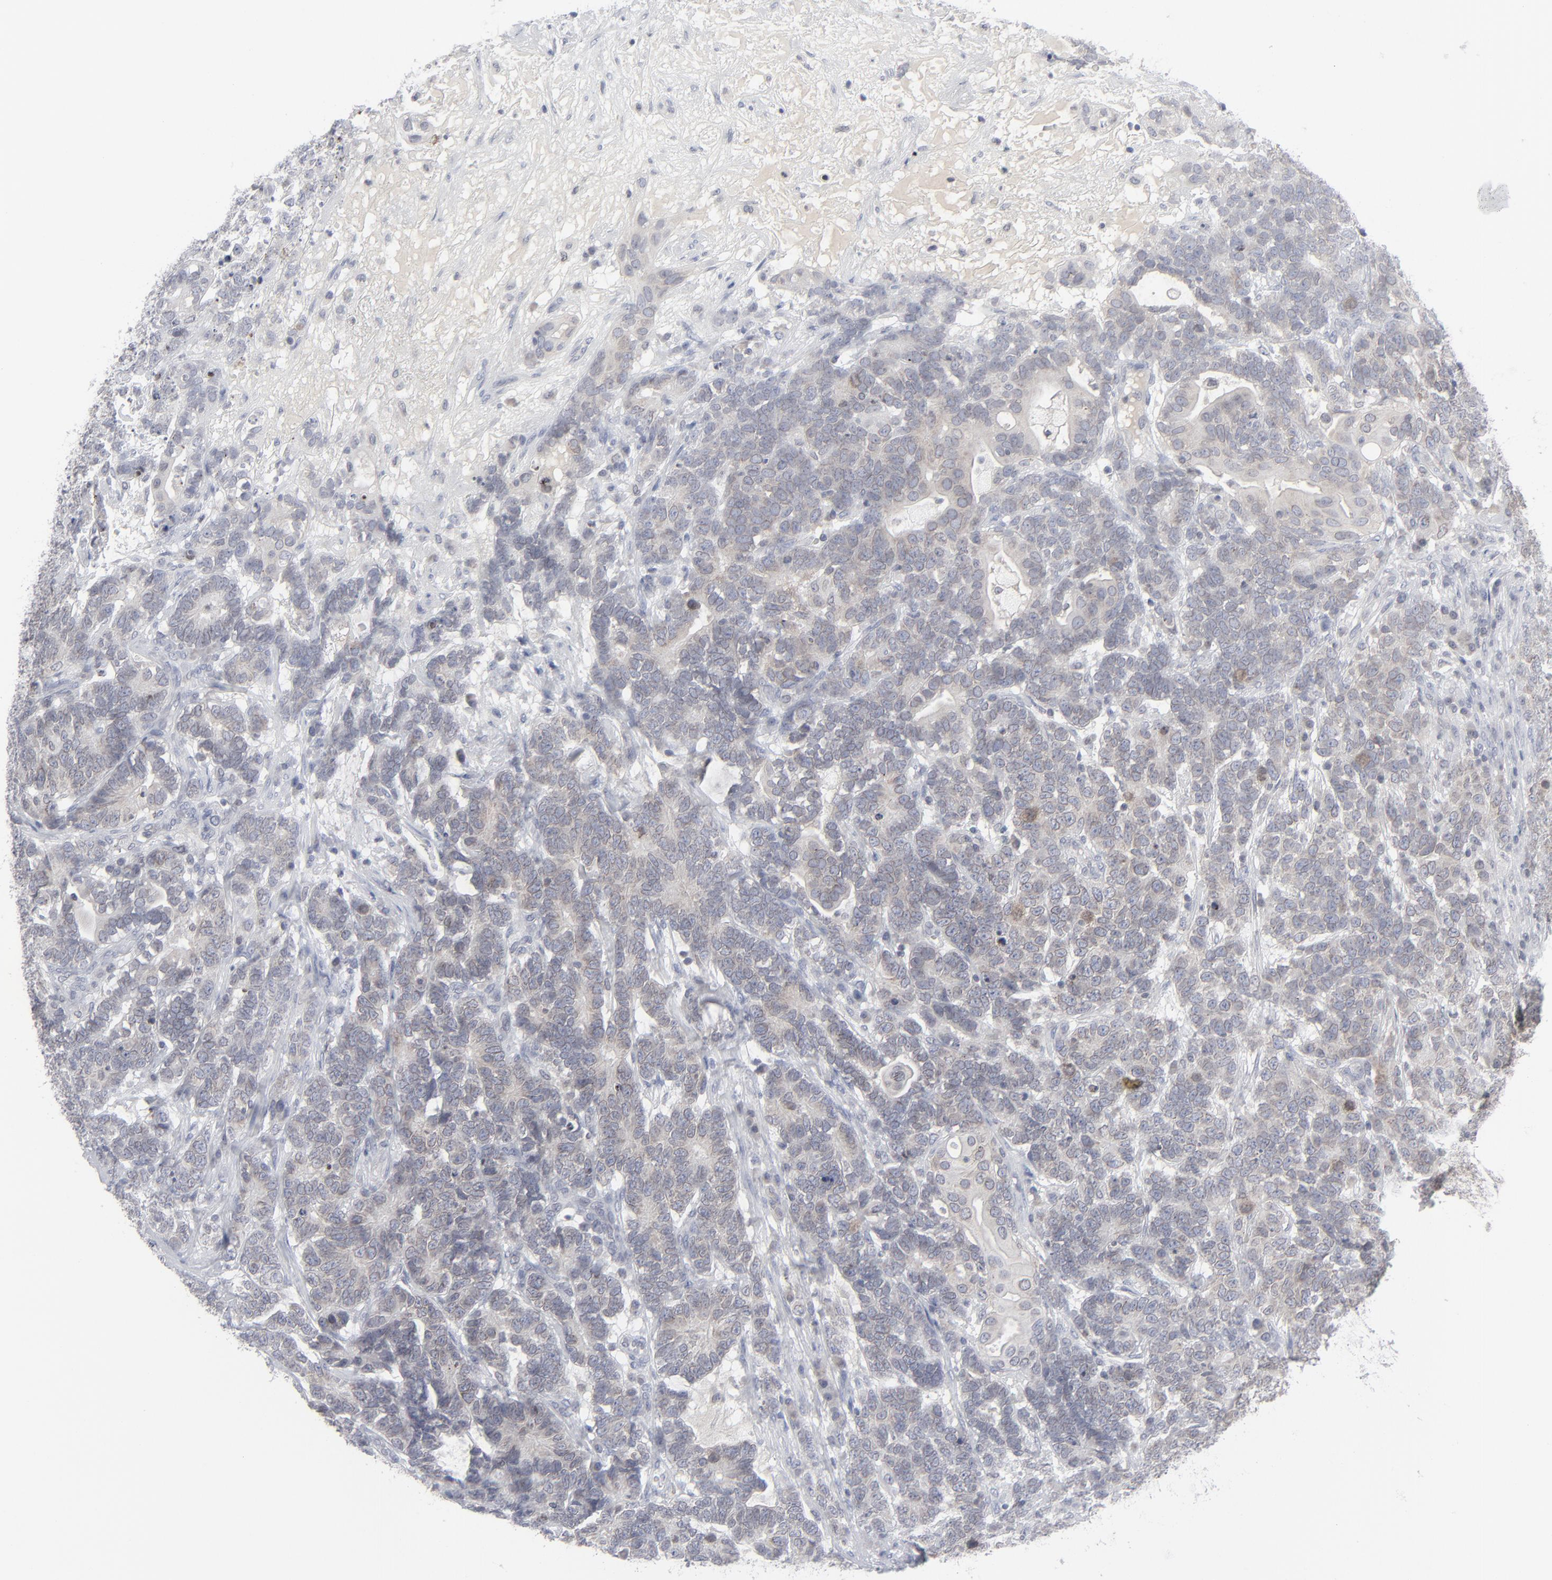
{"staining": {"intensity": "weak", "quantity": "<25%", "location": "cytoplasmic/membranous"}, "tissue": "testis cancer", "cell_type": "Tumor cells", "image_type": "cancer", "snomed": [{"axis": "morphology", "description": "Carcinoma, Embryonal, NOS"}, {"axis": "topography", "description": "Testis"}], "caption": "Protein analysis of testis embryonal carcinoma demonstrates no significant positivity in tumor cells. Nuclei are stained in blue.", "gene": "NUP88", "patient": {"sex": "male", "age": 26}}